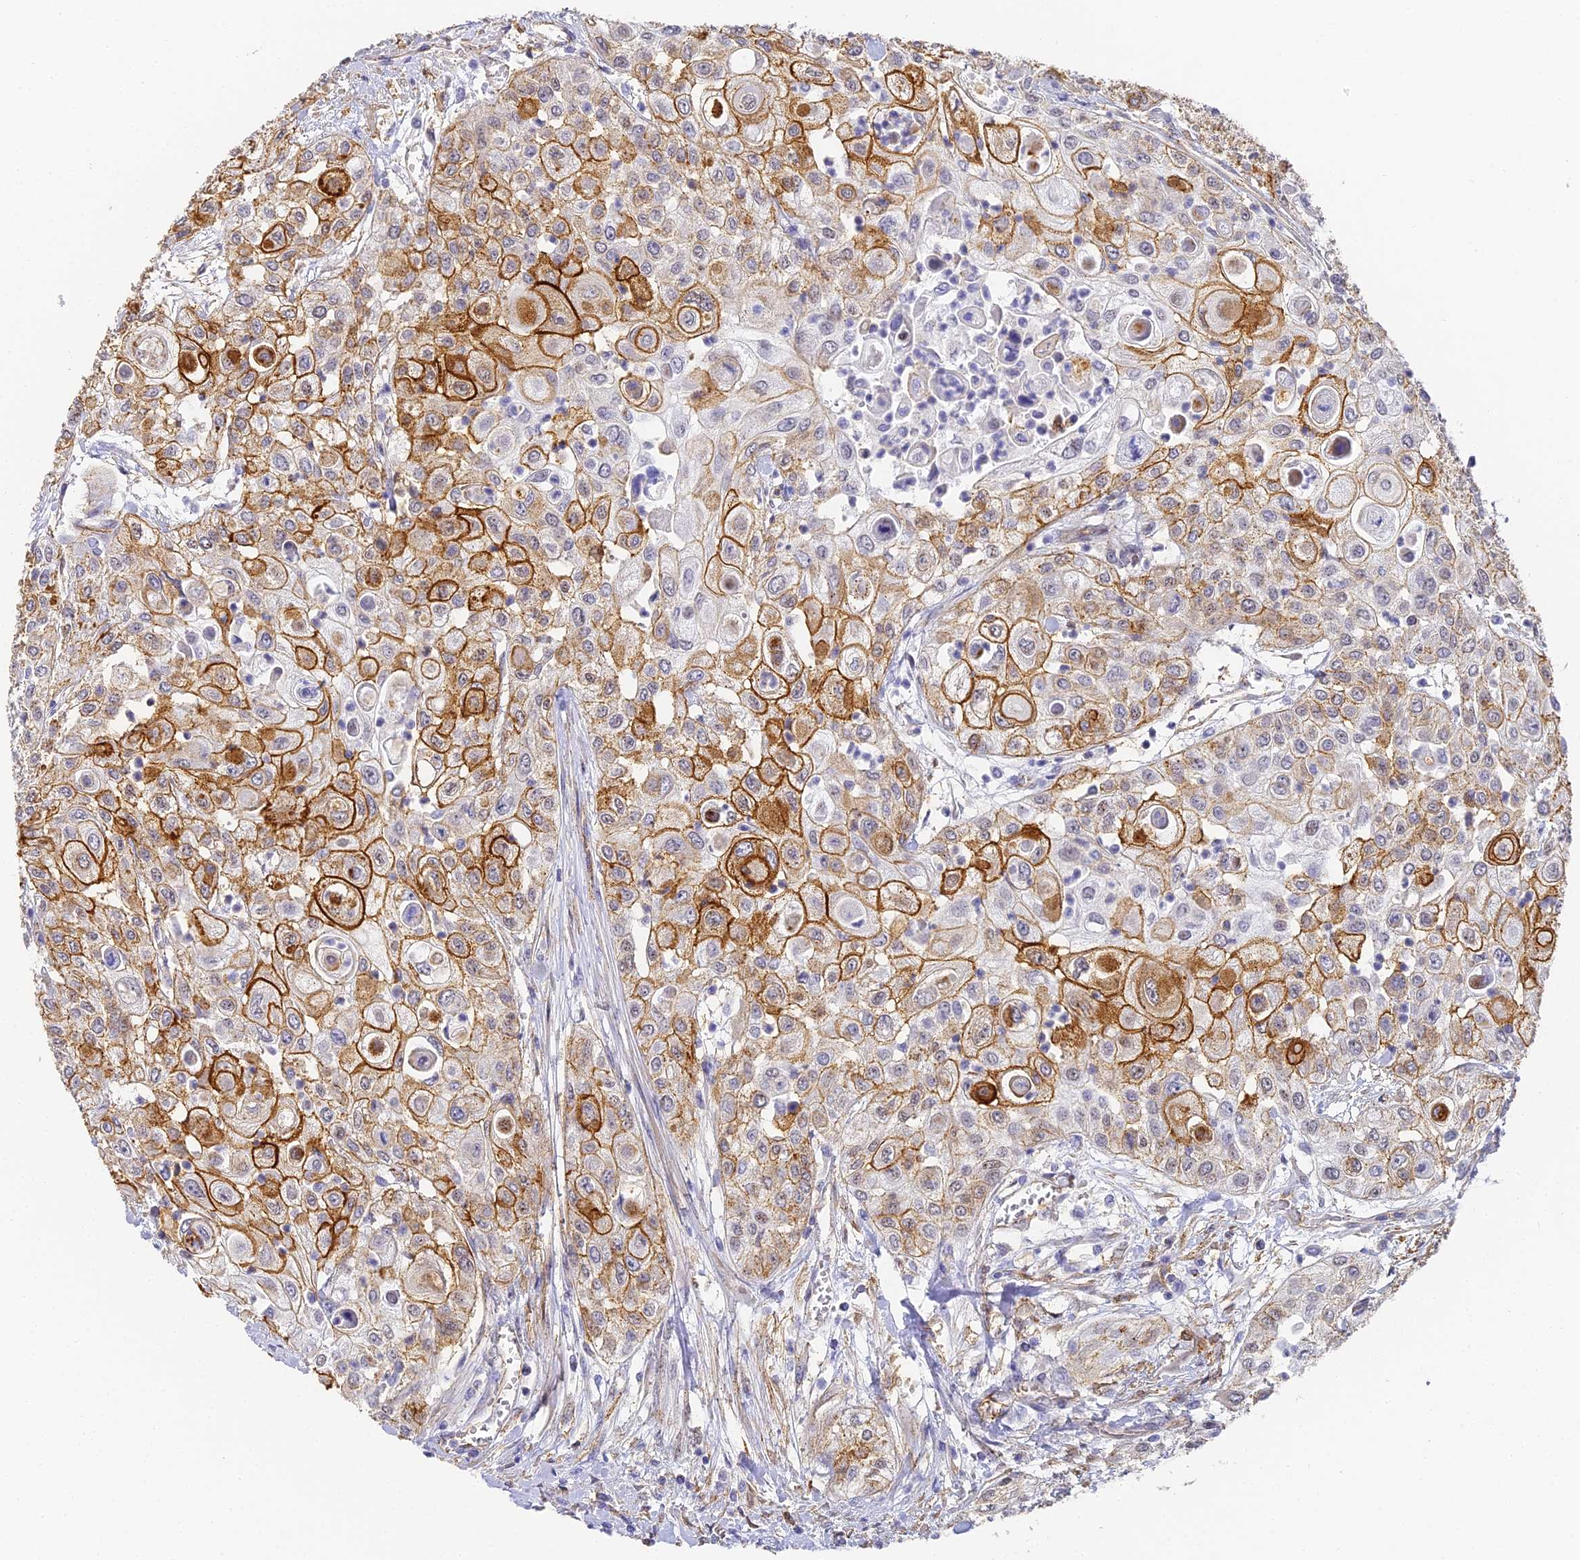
{"staining": {"intensity": "strong", "quantity": ">75%", "location": "cytoplasmic/membranous"}, "tissue": "urothelial cancer", "cell_type": "Tumor cells", "image_type": "cancer", "snomed": [{"axis": "morphology", "description": "Urothelial carcinoma, High grade"}, {"axis": "topography", "description": "Urinary bladder"}], "caption": "A high-resolution image shows IHC staining of high-grade urothelial carcinoma, which demonstrates strong cytoplasmic/membranous positivity in about >75% of tumor cells.", "gene": "GJA1", "patient": {"sex": "female", "age": 79}}